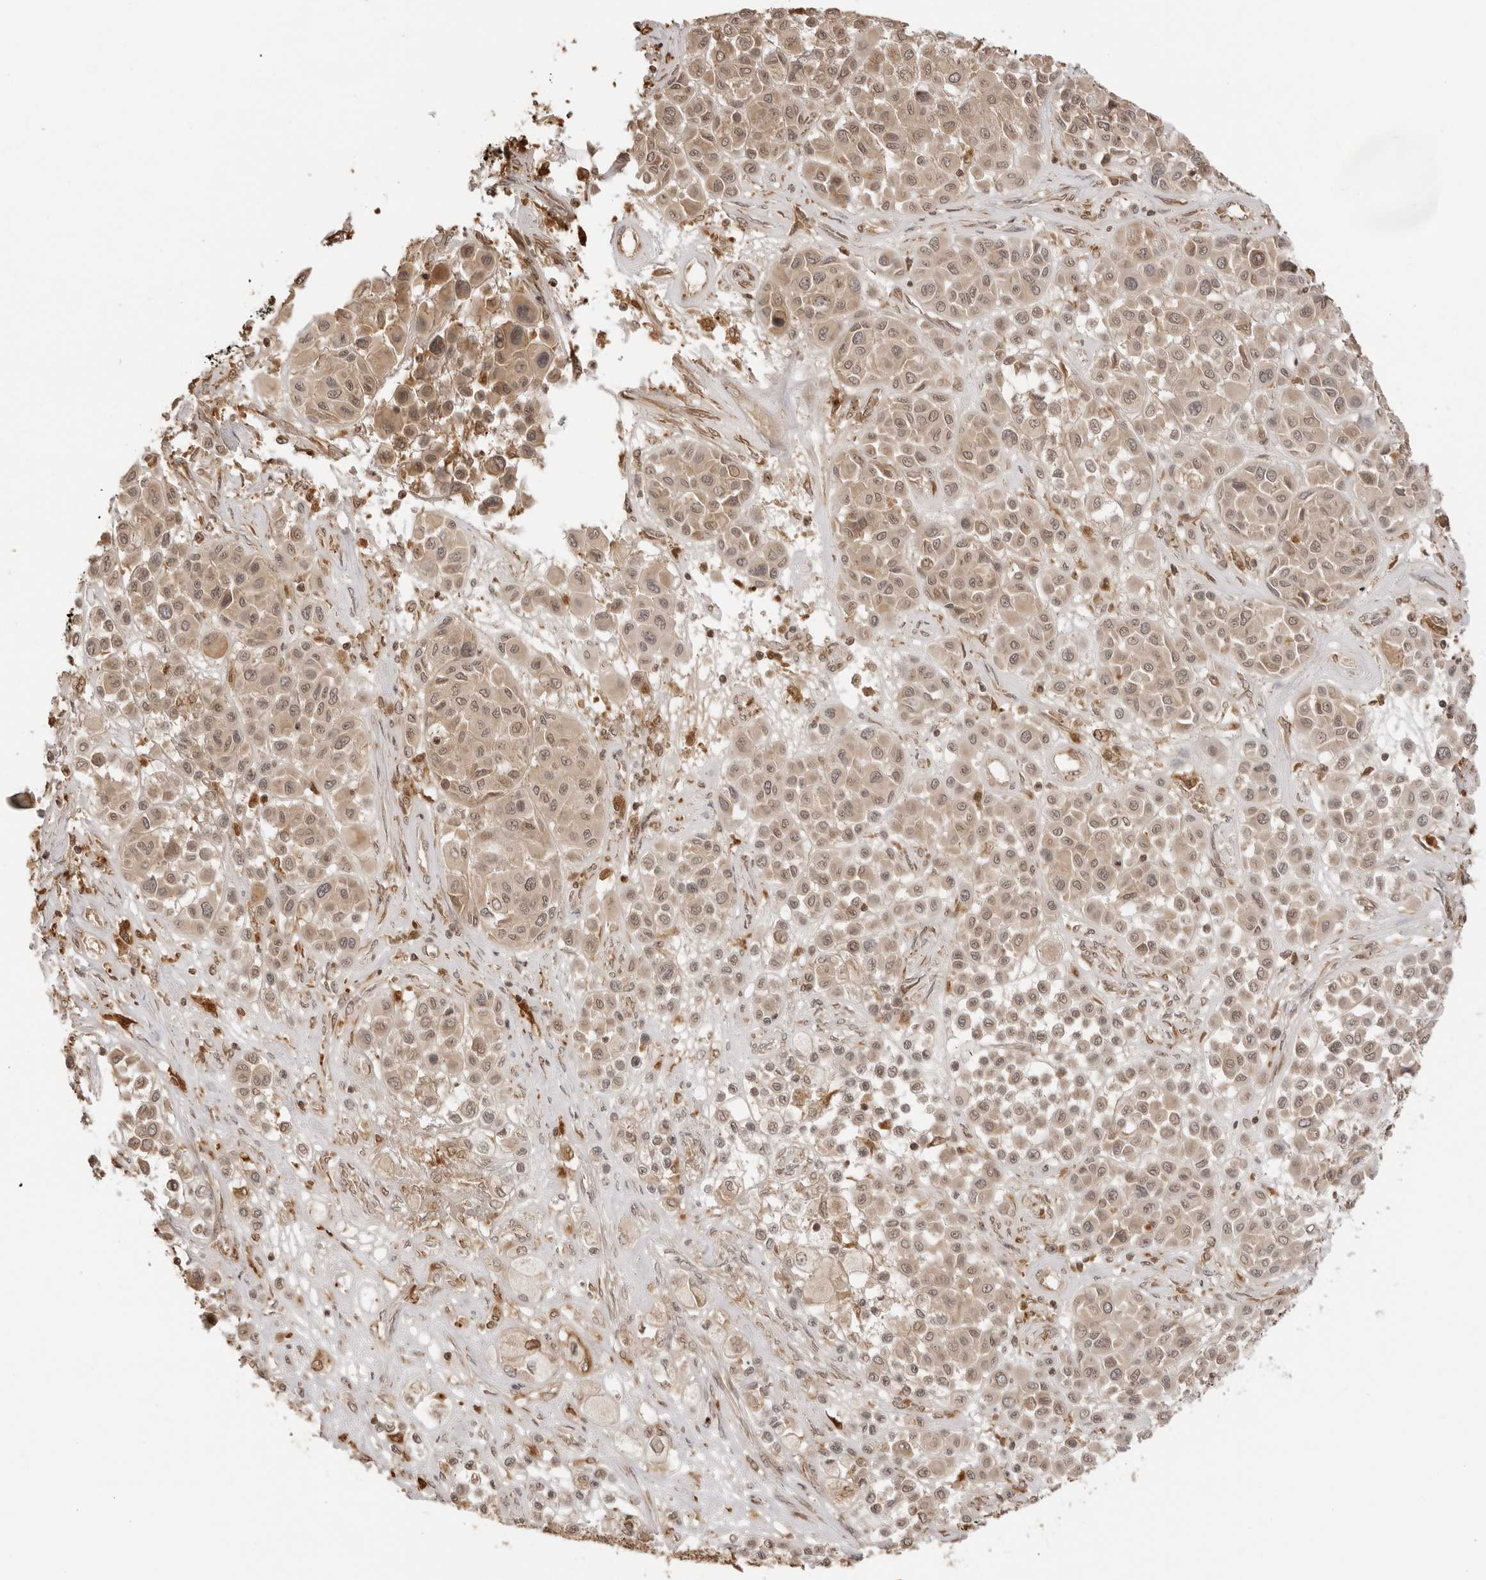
{"staining": {"intensity": "weak", "quantity": ">75%", "location": "cytoplasmic/membranous,nuclear"}, "tissue": "melanoma", "cell_type": "Tumor cells", "image_type": "cancer", "snomed": [{"axis": "morphology", "description": "Malignant melanoma, Metastatic site"}, {"axis": "topography", "description": "Soft tissue"}], "caption": "The micrograph shows staining of malignant melanoma (metastatic site), revealing weak cytoplasmic/membranous and nuclear protein expression (brown color) within tumor cells. Nuclei are stained in blue.", "gene": "IKBKE", "patient": {"sex": "male", "age": 41}}